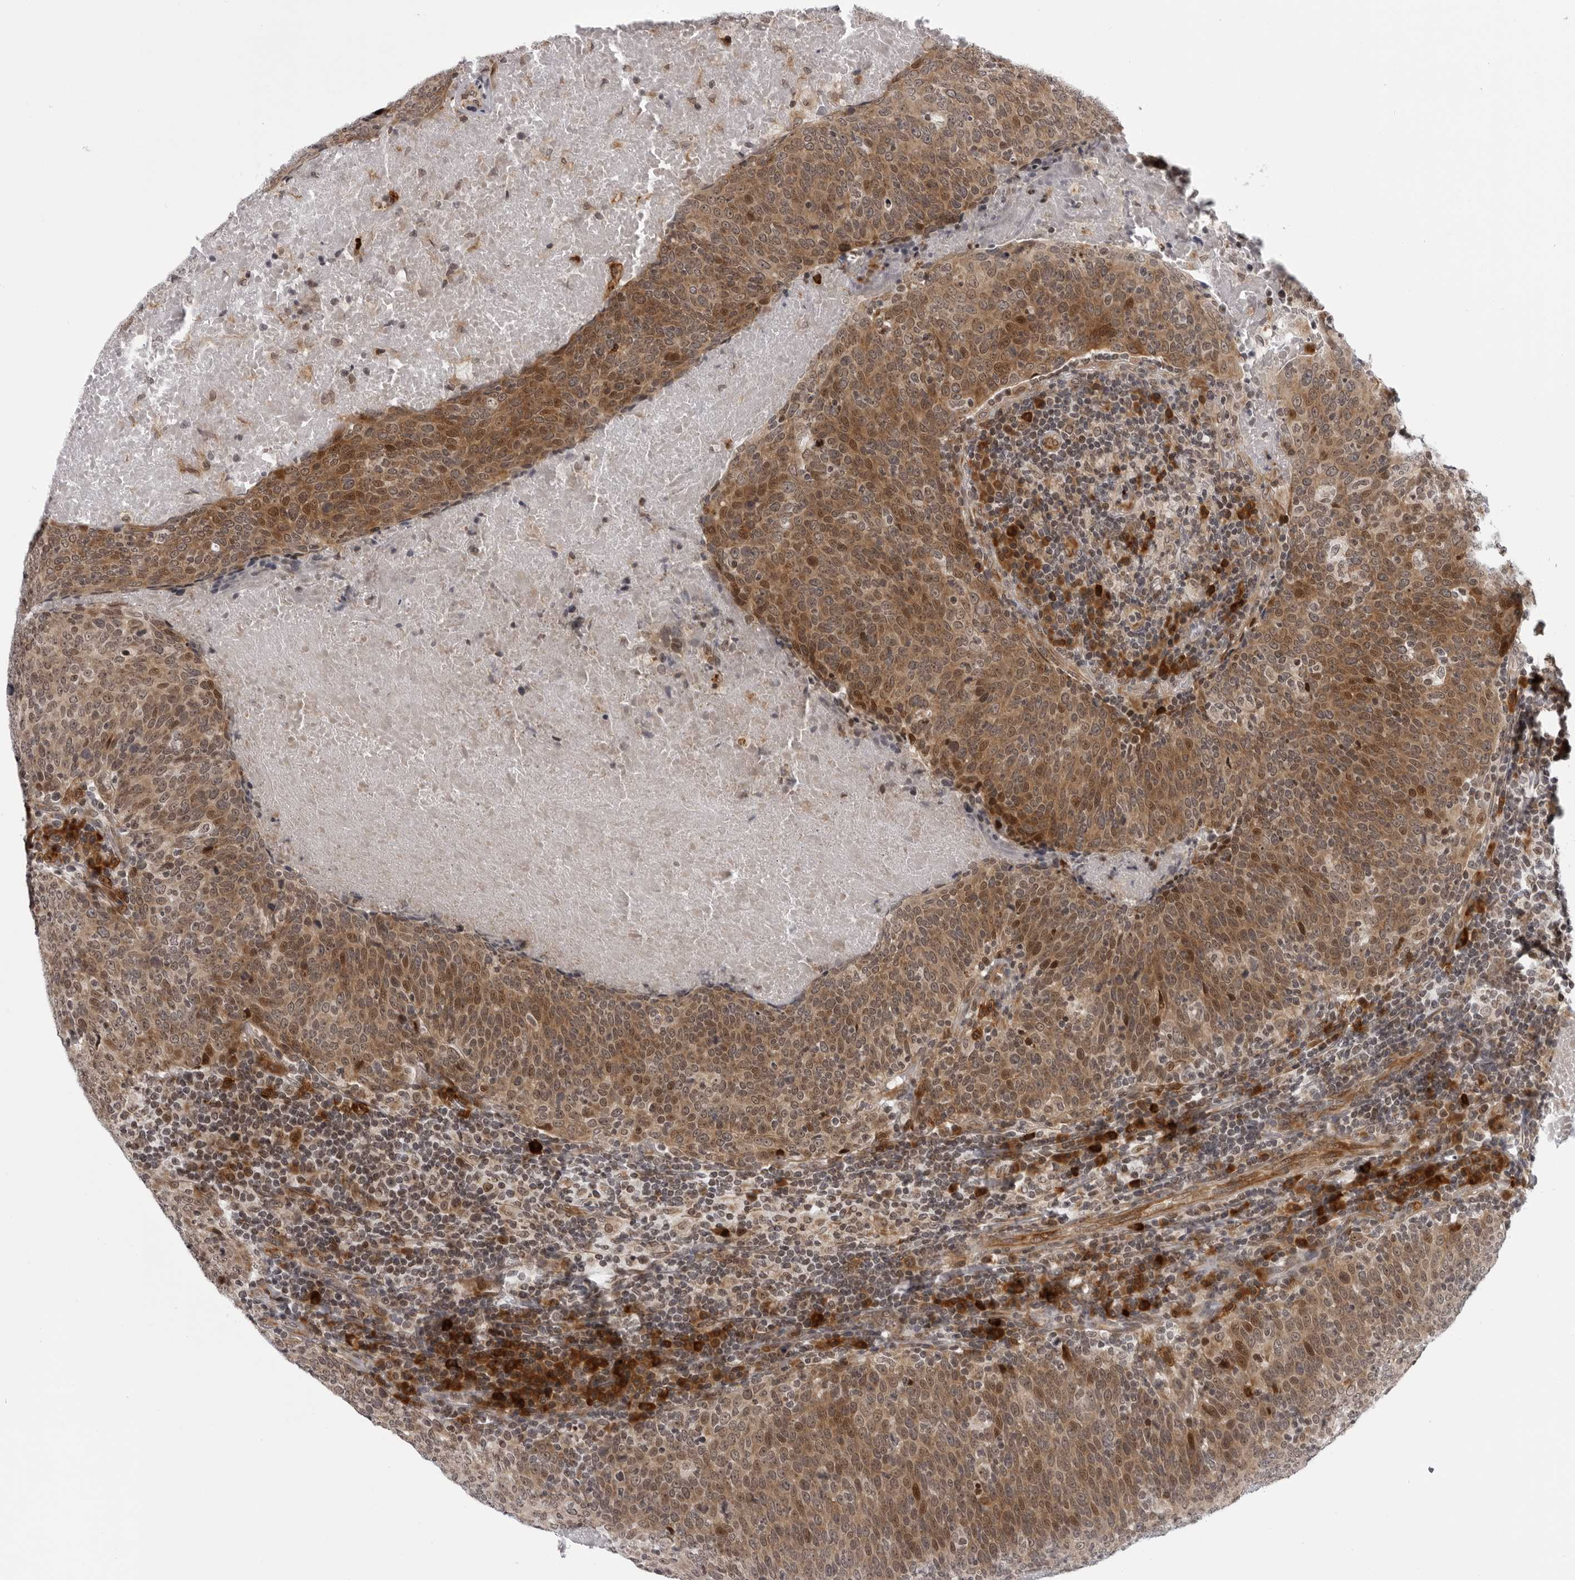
{"staining": {"intensity": "strong", "quantity": ">75%", "location": "cytoplasmic/membranous,nuclear"}, "tissue": "head and neck cancer", "cell_type": "Tumor cells", "image_type": "cancer", "snomed": [{"axis": "morphology", "description": "Squamous cell carcinoma, NOS"}, {"axis": "morphology", "description": "Squamous cell carcinoma, metastatic, NOS"}, {"axis": "topography", "description": "Lymph node"}, {"axis": "topography", "description": "Head-Neck"}], "caption": "Head and neck squamous cell carcinoma stained with DAB immunohistochemistry demonstrates high levels of strong cytoplasmic/membranous and nuclear staining in about >75% of tumor cells. The staining is performed using DAB brown chromogen to label protein expression. The nuclei are counter-stained blue using hematoxylin.", "gene": "GCSAML", "patient": {"sex": "male", "age": 62}}